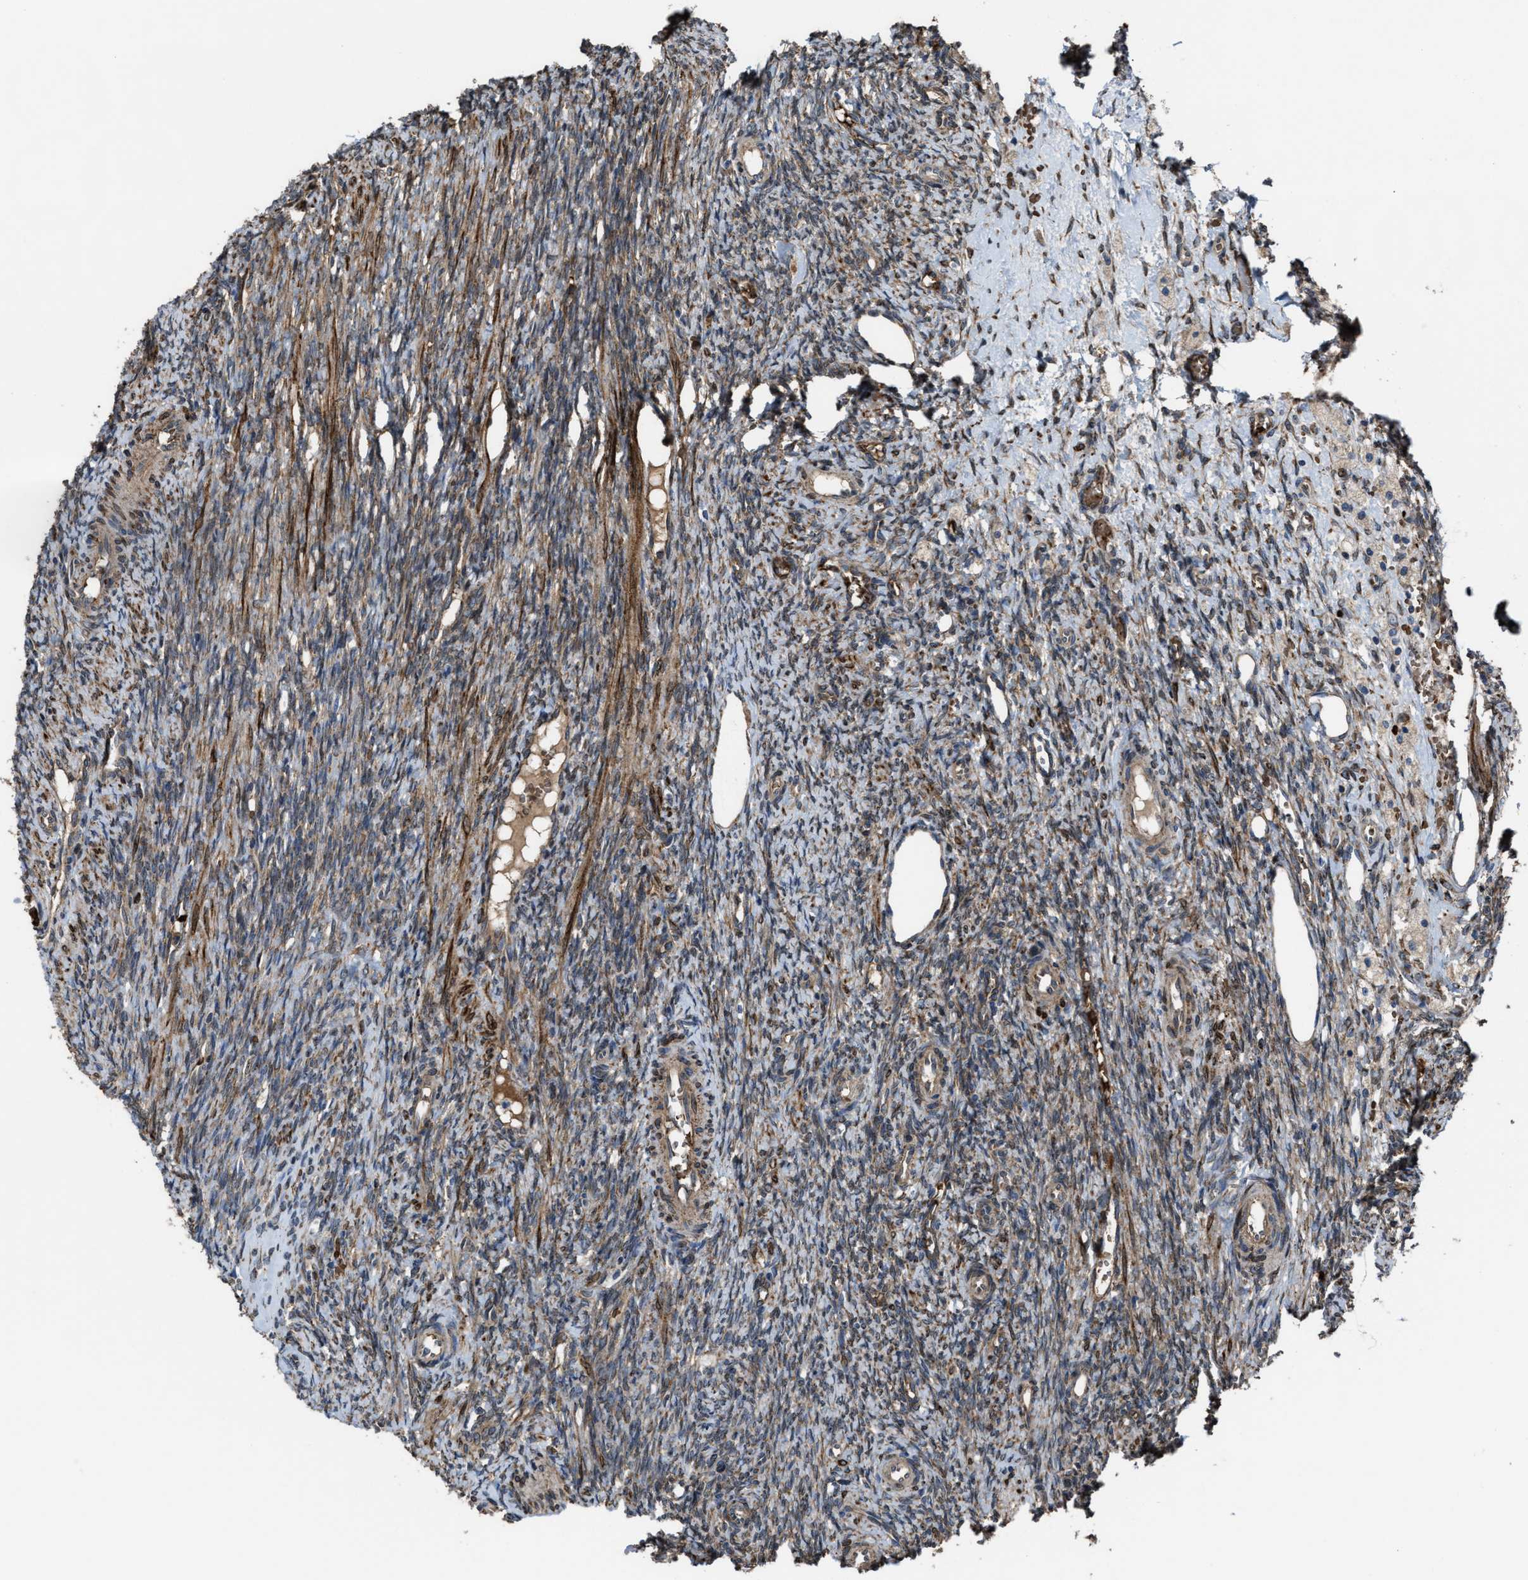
{"staining": {"intensity": "moderate", "quantity": ">75%", "location": "cytoplasmic/membranous"}, "tissue": "ovary", "cell_type": "Follicle cells", "image_type": "normal", "snomed": [{"axis": "morphology", "description": "Normal tissue, NOS"}, {"axis": "topography", "description": "Ovary"}], "caption": "Immunohistochemical staining of normal human ovary shows medium levels of moderate cytoplasmic/membranous staining in about >75% of follicle cells. Nuclei are stained in blue.", "gene": "SELENOM", "patient": {"sex": "female", "age": 41}}